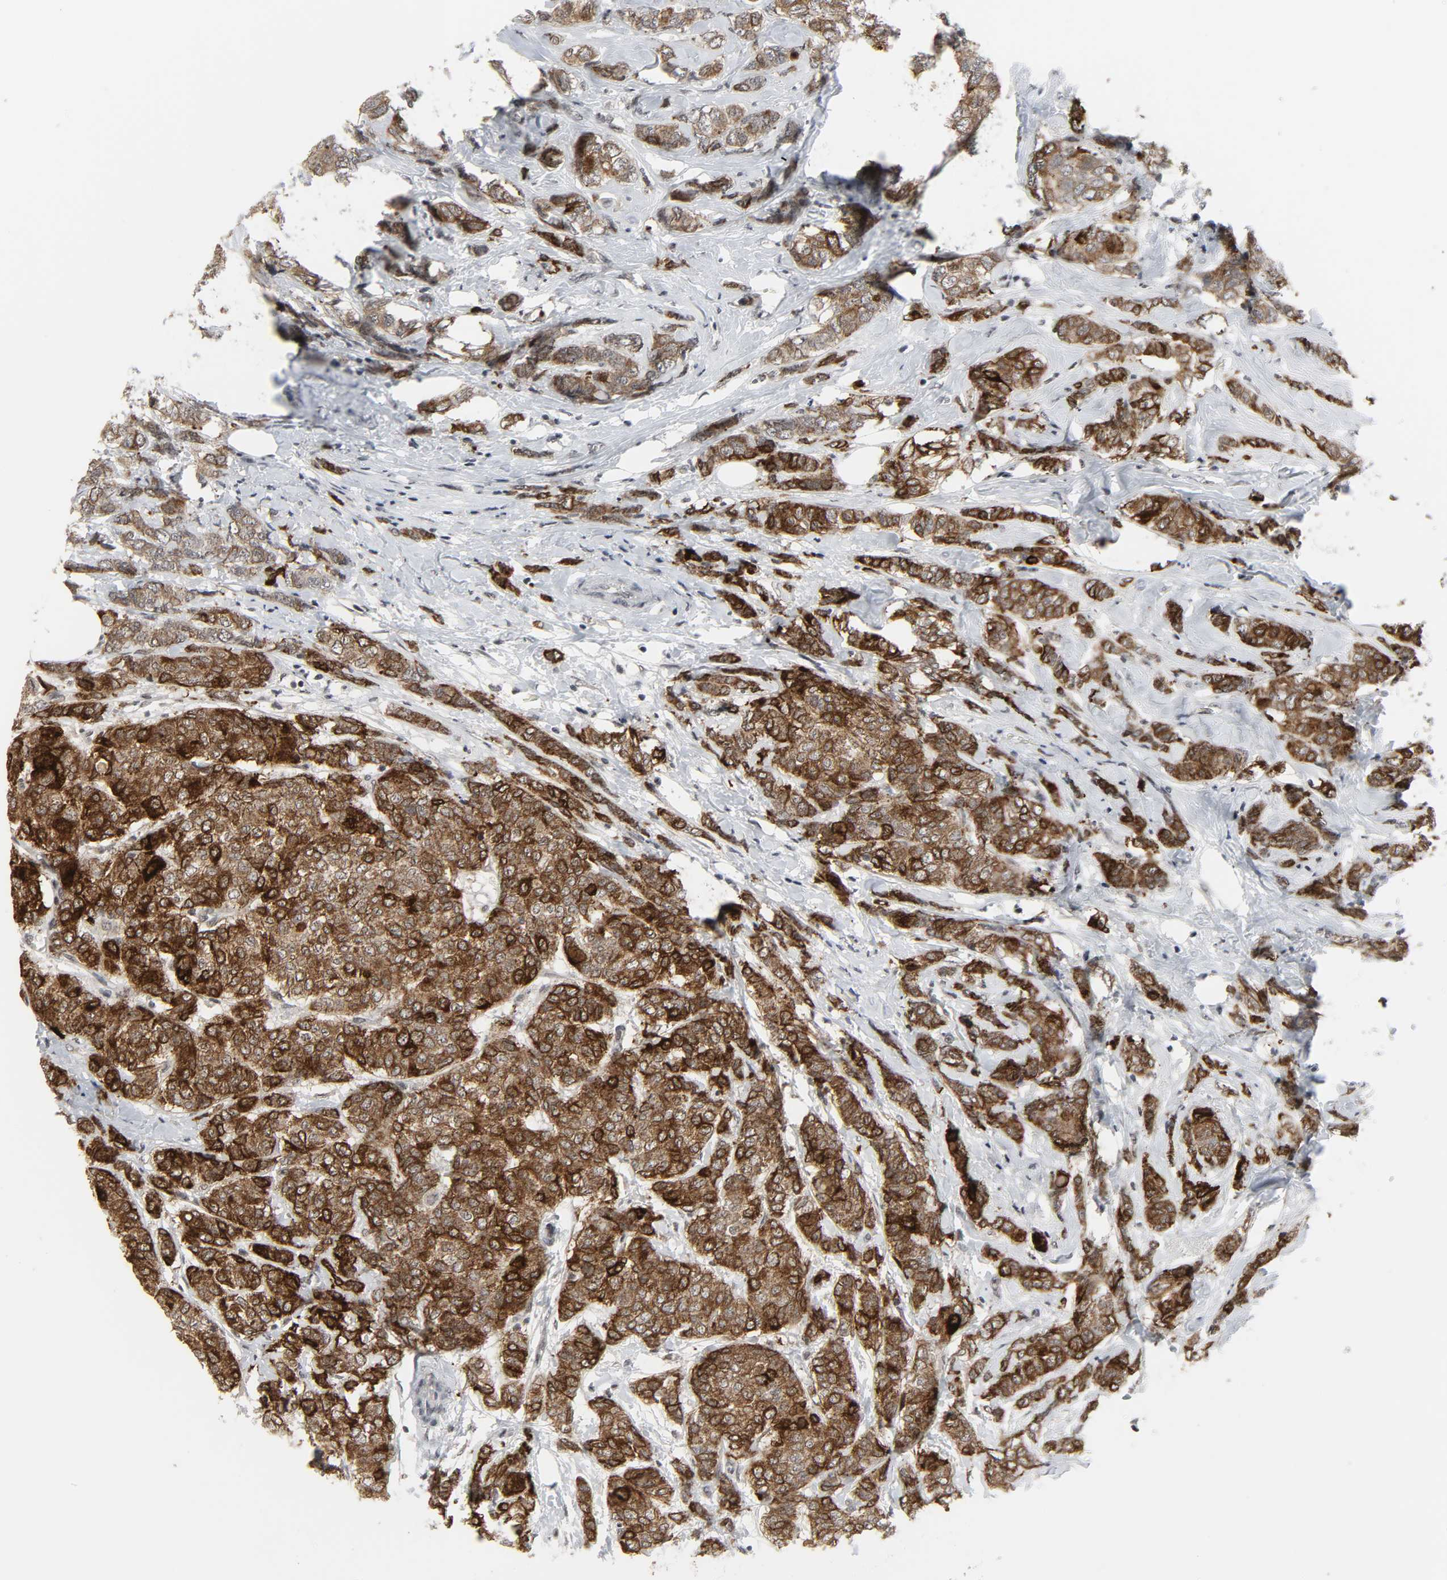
{"staining": {"intensity": "strong", "quantity": ">75%", "location": "cytoplasmic/membranous"}, "tissue": "breast cancer", "cell_type": "Tumor cells", "image_type": "cancer", "snomed": [{"axis": "morphology", "description": "Lobular carcinoma"}, {"axis": "topography", "description": "Breast"}], "caption": "A micrograph of human breast cancer (lobular carcinoma) stained for a protein reveals strong cytoplasmic/membranous brown staining in tumor cells.", "gene": "MUC1", "patient": {"sex": "female", "age": 60}}